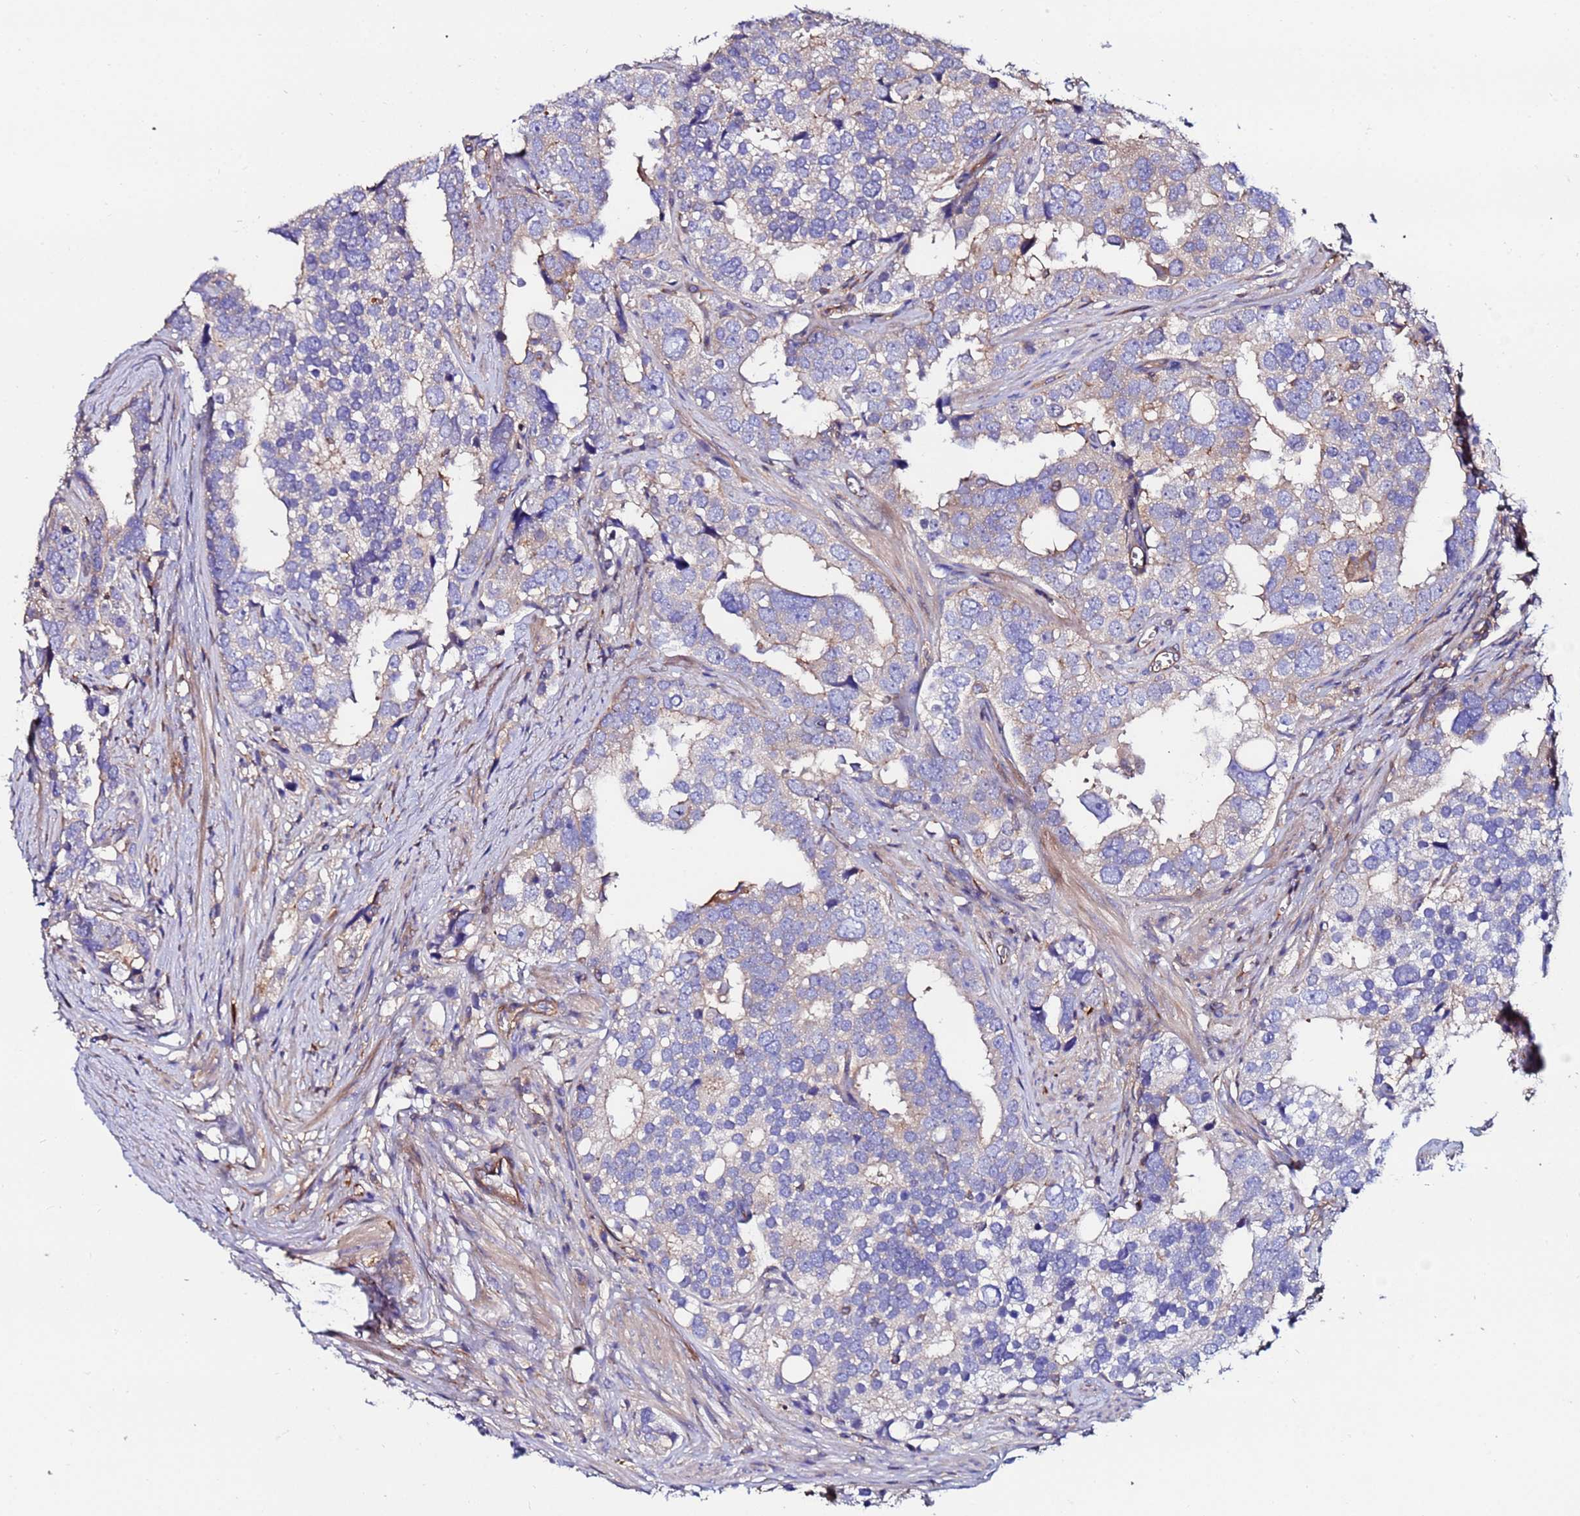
{"staining": {"intensity": "negative", "quantity": "none", "location": "none"}, "tissue": "prostate cancer", "cell_type": "Tumor cells", "image_type": "cancer", "snomed": [{"axis": "morphology", "description": "Adenocarcinoma, High grade"}, {"axis": "topography", "description": "Prostate"}], "caption": "The photomicrograph displays no significant staining in tumor cells of prostate adenocarcinoma (high-grade). (Brightfield microscopy of DAB (3,3'-diaminobenzidine) immunohistochemistry at high magnification).", "gene": "POTEE", "patient": {"sex": "male", "age": 71}}